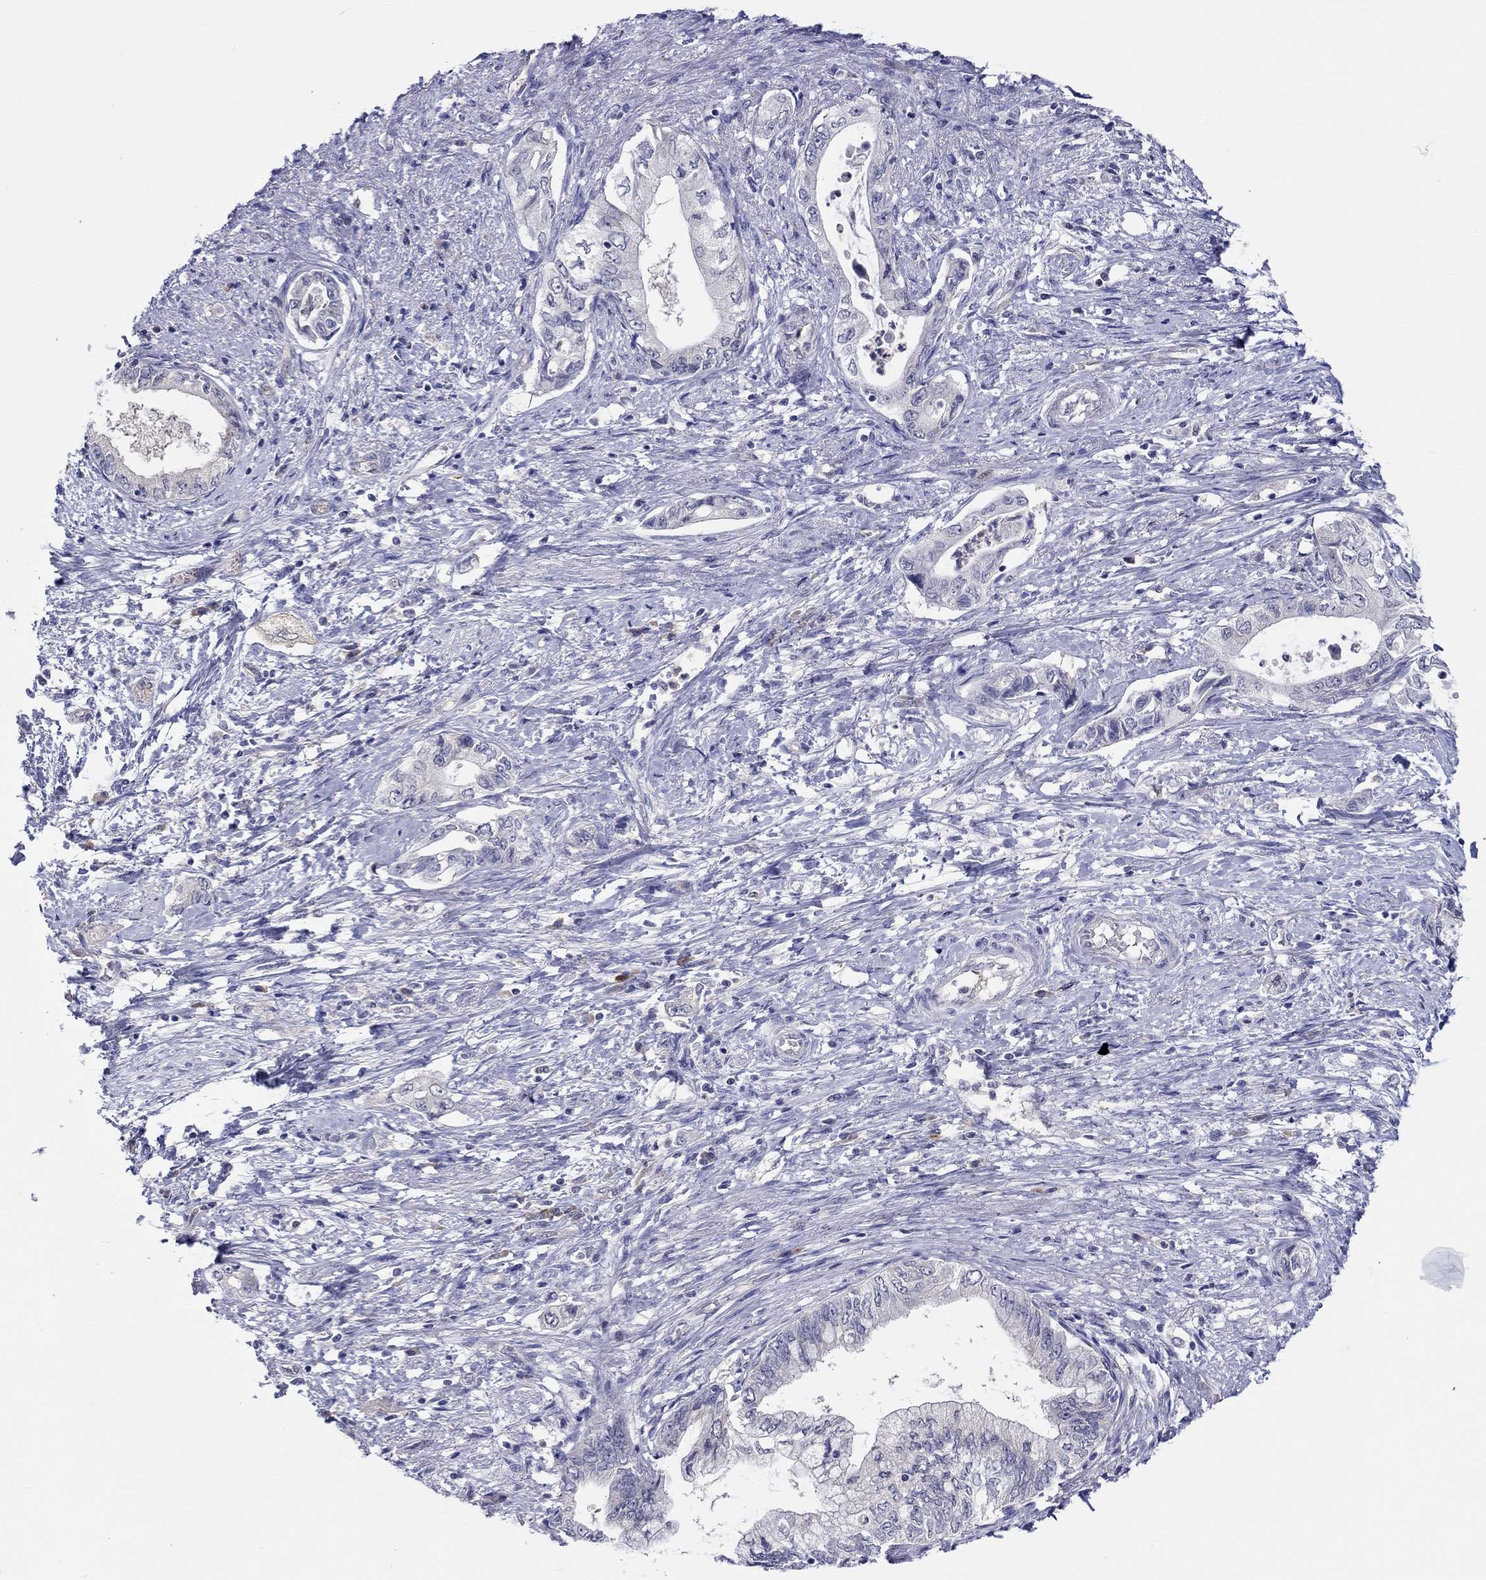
{"staining": {"intensity": "negative", "quantity": "none", "location": "none"}, "tissue": "pancreatic cancer", "cell_type": "Tumor cells", "image_type": "cancer", "snomed": [{"axis": "morphology", "description": "Adenocarcinoma, NOS"}, {"axis": "topography", "description": "Pancreas"}], "caption": "Protein analysis of pancreatic cancer reveals no significant expression in tumor cells.", "gene": "ABCG4", "patient": {"sex": "female", "age": 73}}